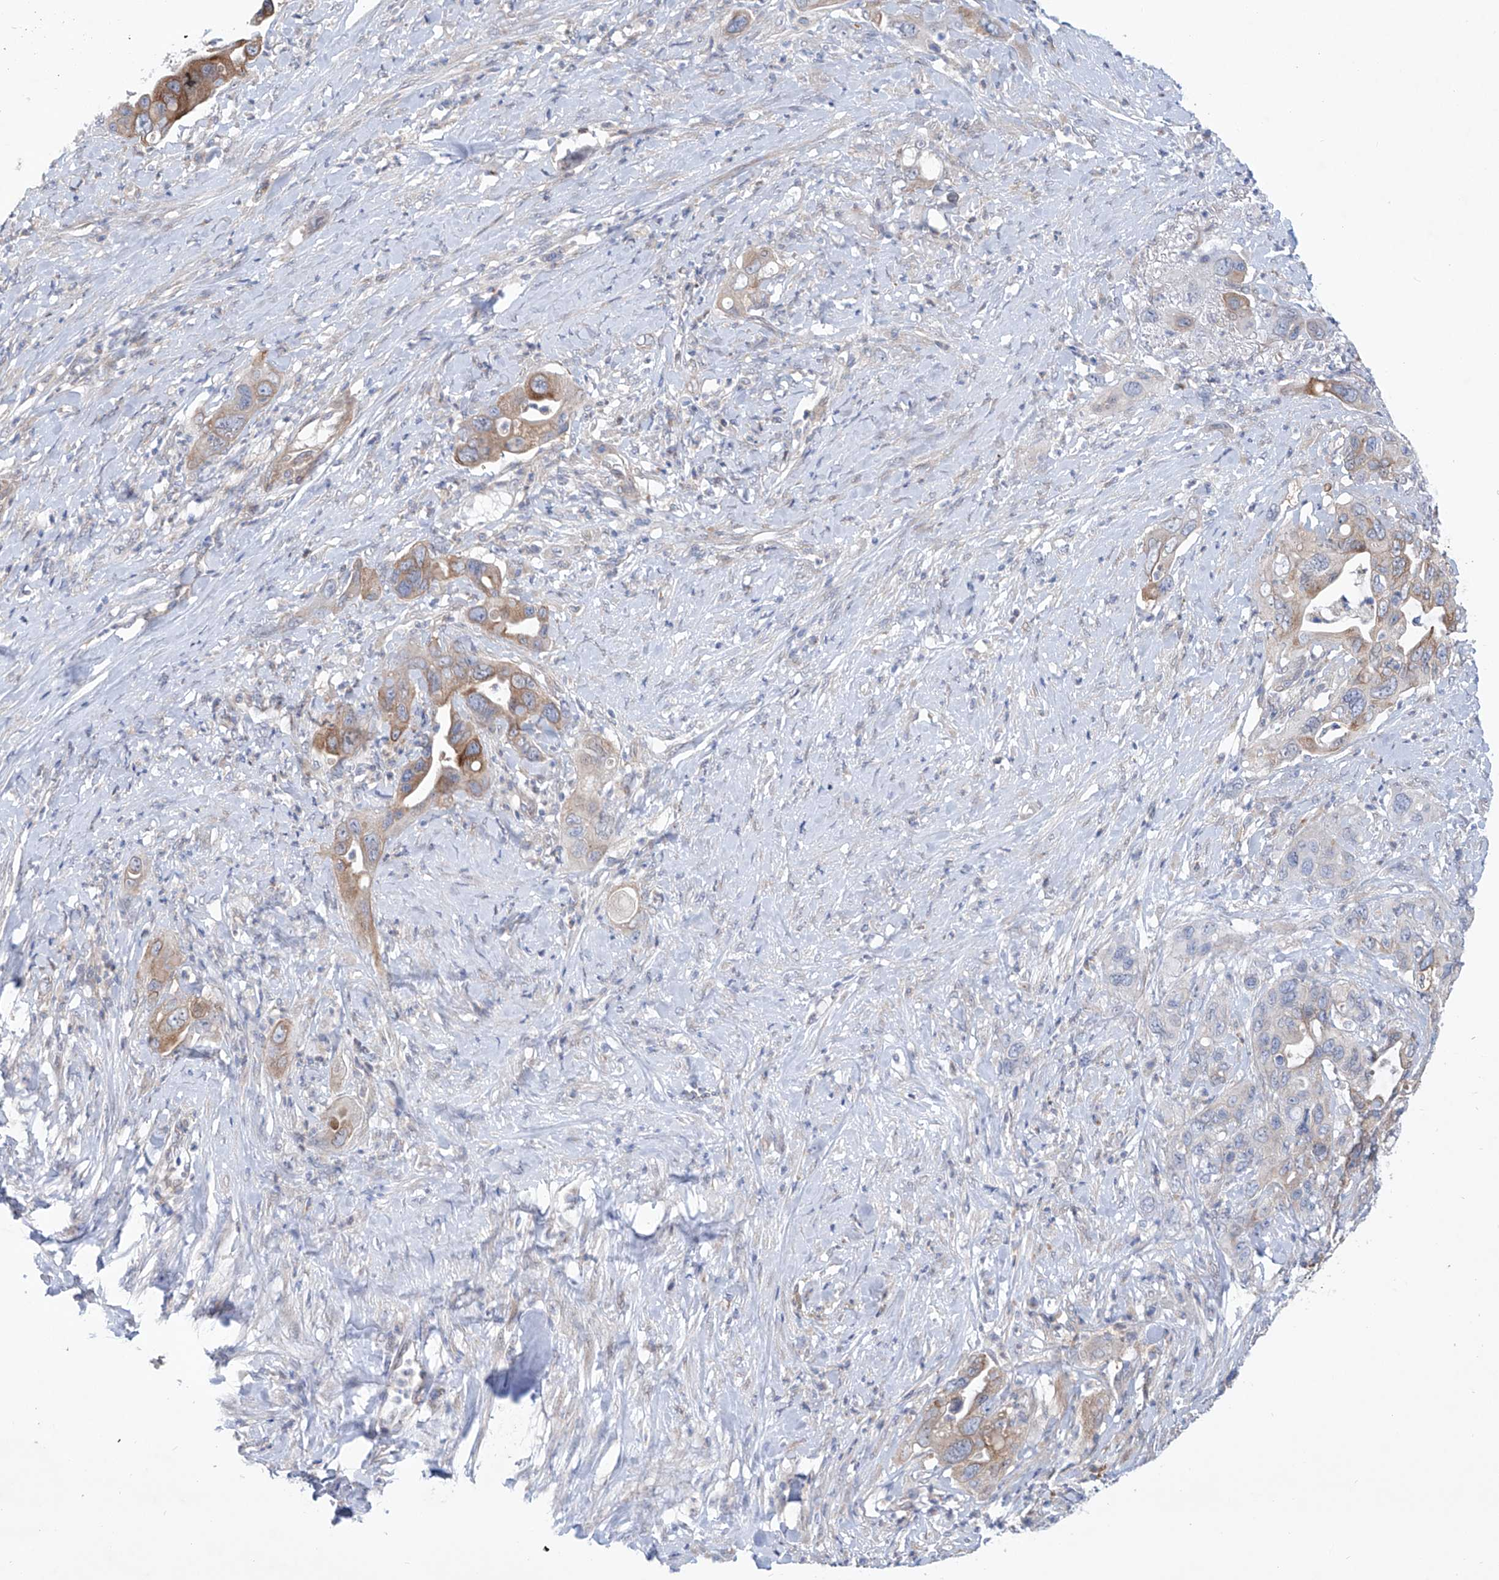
{"staining": {"intensity": "moderate", "quantity": "<25%", "location": "cytoplasmic/membranous"}, "tissue": "pancreatic cancer", "cell_type": "Tumor cells", "image_type": "cancer", "snomed": [{"axis": "morphology", "description": "Adenocarcinoma, NOS"}, {"axis": "topography", "description": "Pancreas"}], "caption": "Protein expression by immunohistochemistry (IHC) exhibits moderate cytoplasmic/membranous expression in about <25% of tumor cells in pancreatic cancer. Immunohistochemistry (ihc) stains the protein in brown and the nuclei are stained blue.", "gene": "KLC4", "patient": {"sex": "female", "age": 71}}